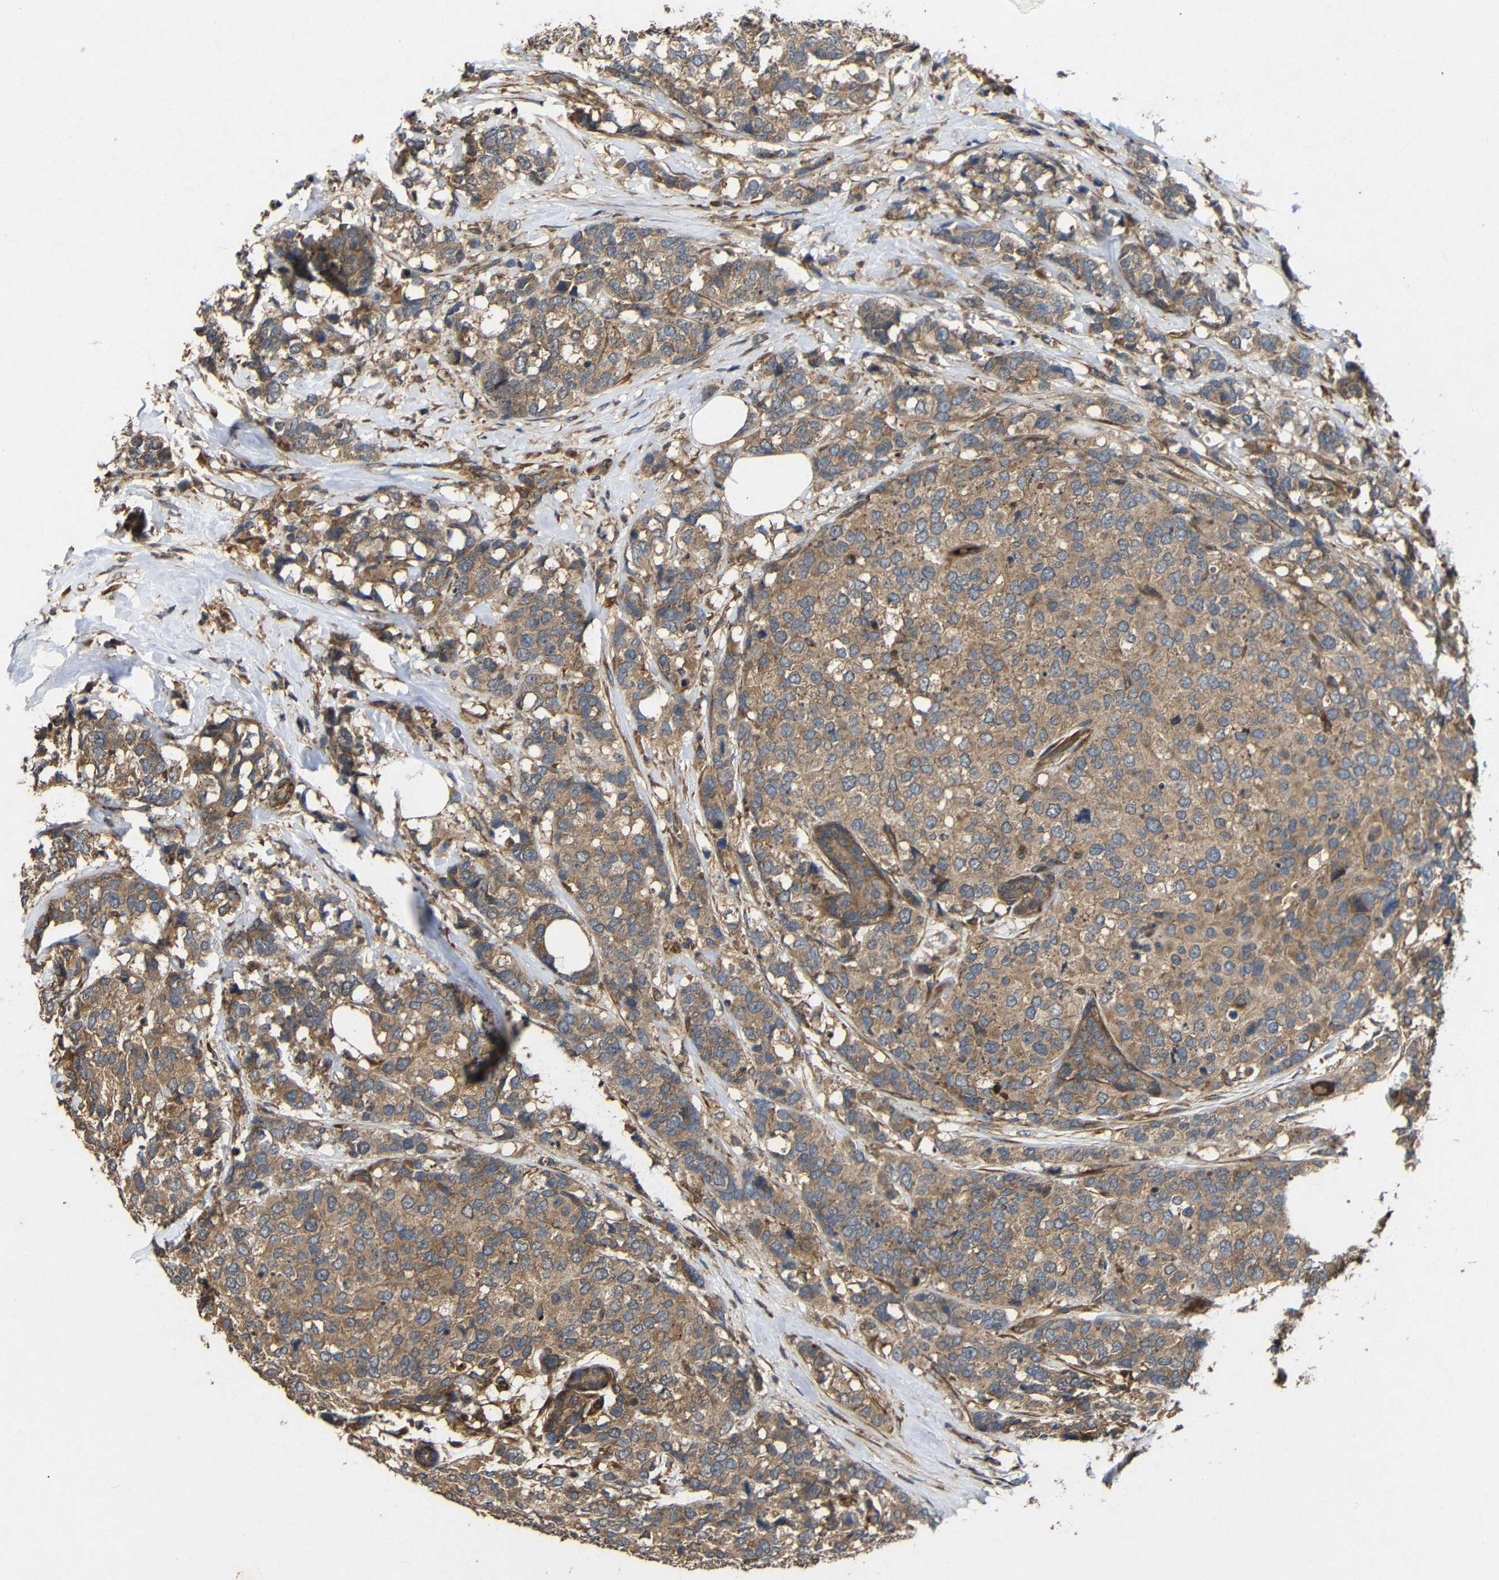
{"staining": {"intensity": "moderate", "quantity": ">75%", "location": "cytoplasmic/membranous"}, "tissue": "breast cancer", "cell_type": "Tumor cells", "image_type": "cancer", "snomed": [{"axis": "morphology", "description": "Lobular carcinoma"}, {"axis": "topography", "description": "Breast"}], "caption": "Lobular carcinoma (breast) stained with a protein marker exhibits moderate staining in tumor cells.", "gene": "EIF2S1", "patient": {"sex": "female", "age": 59}}